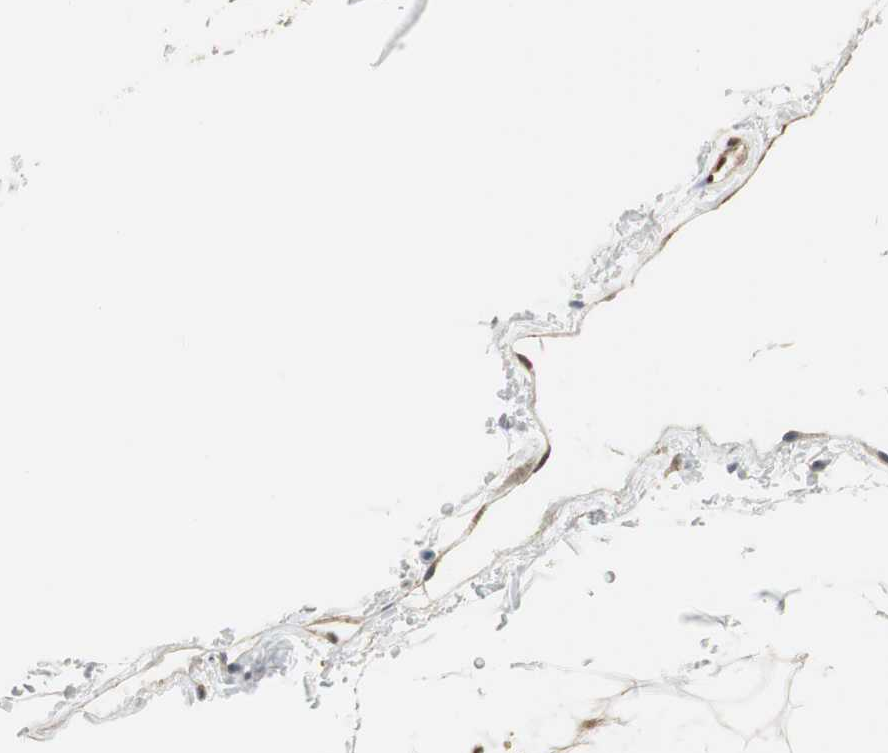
{"staining": {"intensity": "moderate", "quantity": ">75%", "location": "nuclear"}, "tissue": "adipose tissue", "cell_type": "Adipocytes", "image_type": "normal", "snomed": [{"axis": "morphology", "description": "Normal tissue, NOS"}, {"axis": "topography", "description": "Soft tissue"}], "caption": "About >75% of adipocytes in benign human adipose tissue display moderate nuclear protein positivity as visualized by brown immunohistochemical staining.", "gene": "CCT5", "patient": {"sex": "male", "age": 72}}